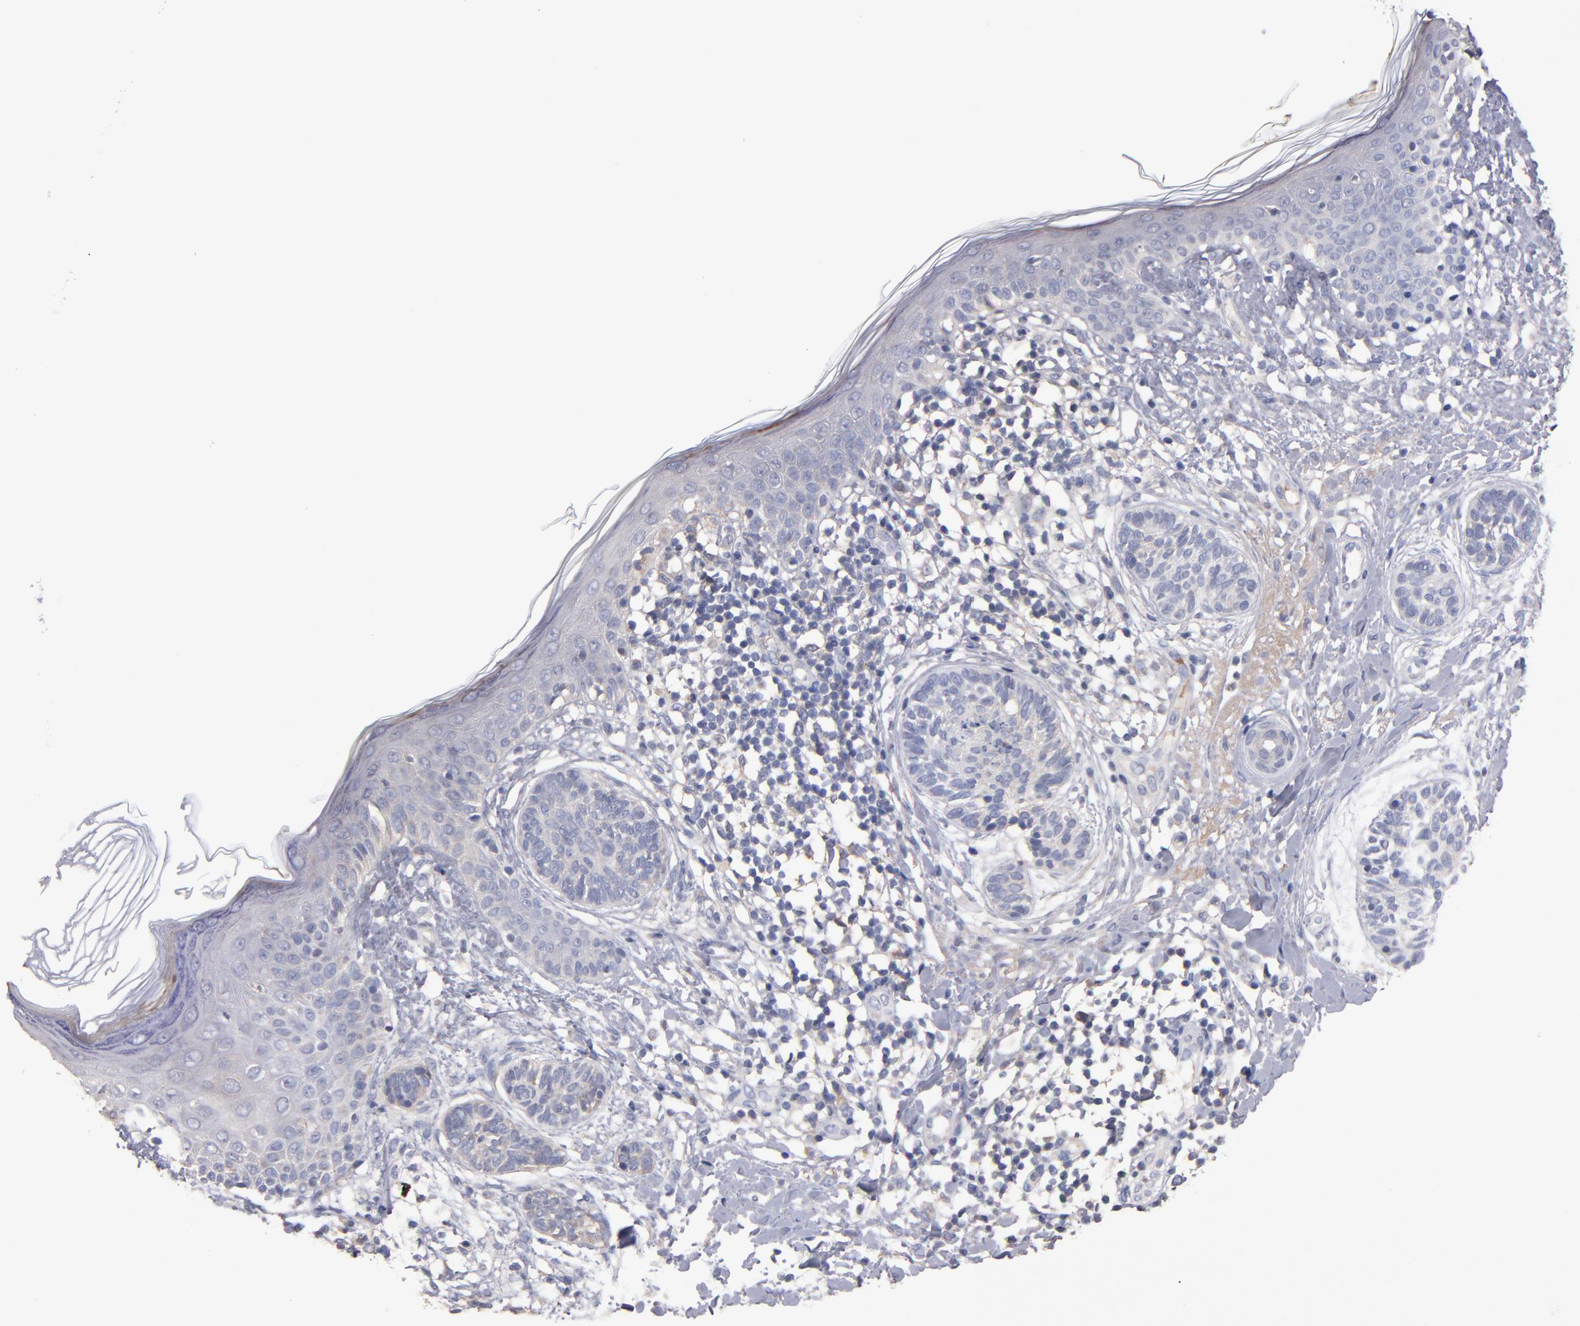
{"staining": {"intensity": "weak", "quantity": "25%-75%", "location": "cytoplasmic/membranous"}, "tissue": "skin cancer", "cell_type": "Tumor cells", "image_type": "cancer", "snomed": [{"axis": "morphology", "description": "Normal tissue, NOS"}, {"axis": "morphology", "description": "Basal cell carcinoma"}, {"axis": "topography", "description": "Skin"}], "caption": "Skin cancer stained with DAB (3,3'-diaminobenzidine) IHC exhibits low levels of weak cytoplasmic/membranous staining in approximately 25%-75% of tumor cells.", "gene": "DACT1", "patient": {"sex": "male", "age": 63}}